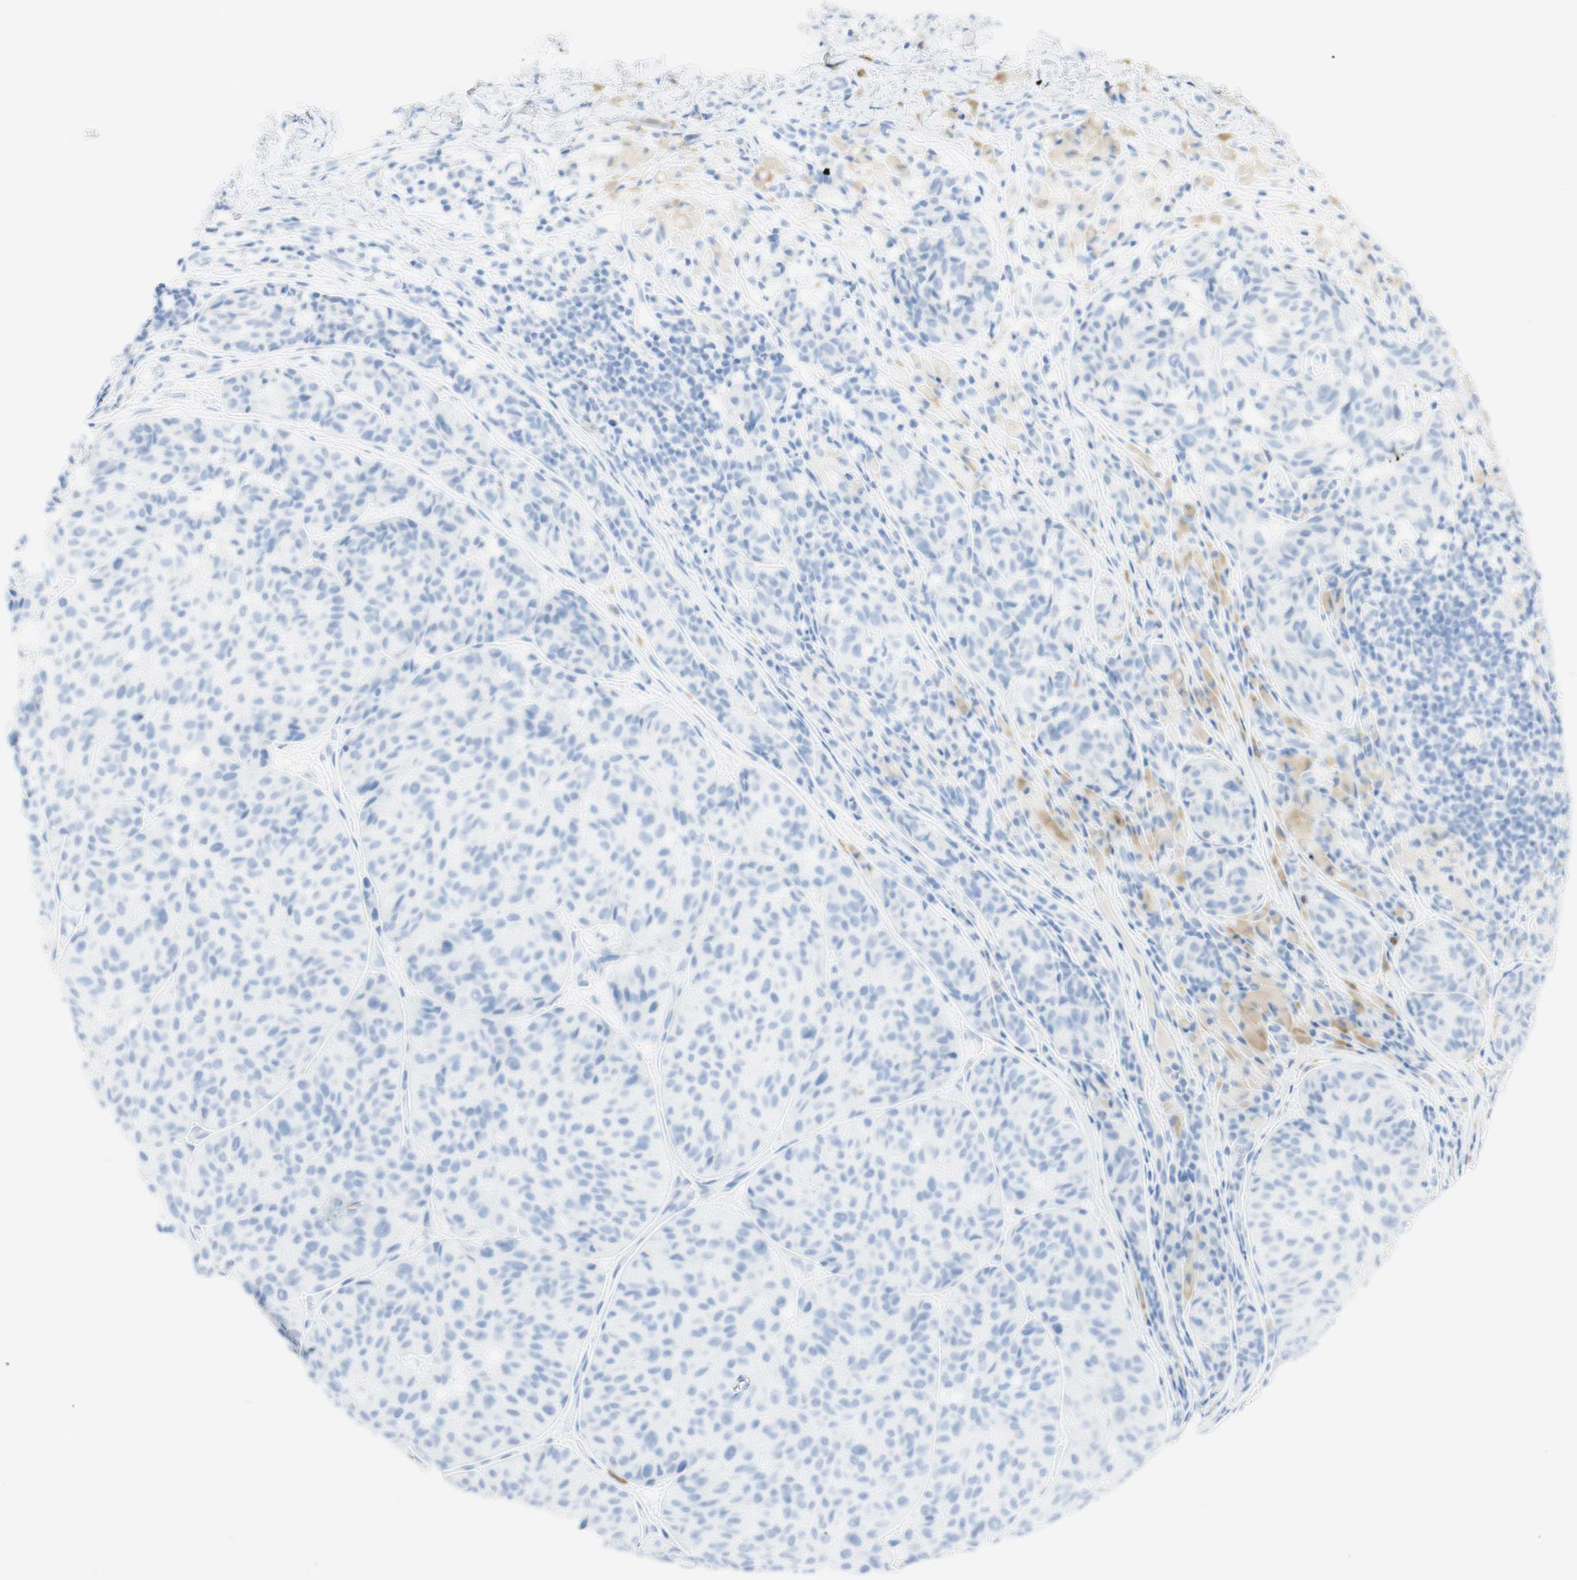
{"staining": {"intensity": "negative", "quantity": "none", "location": "none"}, "tissue": "melanoma", "cell_type": "Tumor cells", "image_type": "cancer", "snomed": [{"axis": "morphology", "description": "Malignant melanoma, NOS"}, {"axis": "topography", "description": "Skin"}], "caption": "This is a micrograph of immunohistochemistry staining of malignant melanoma, which shows no staining in tumor cells.", "gene": "TPO", "patient": {"sex": "female", "age": 46}}